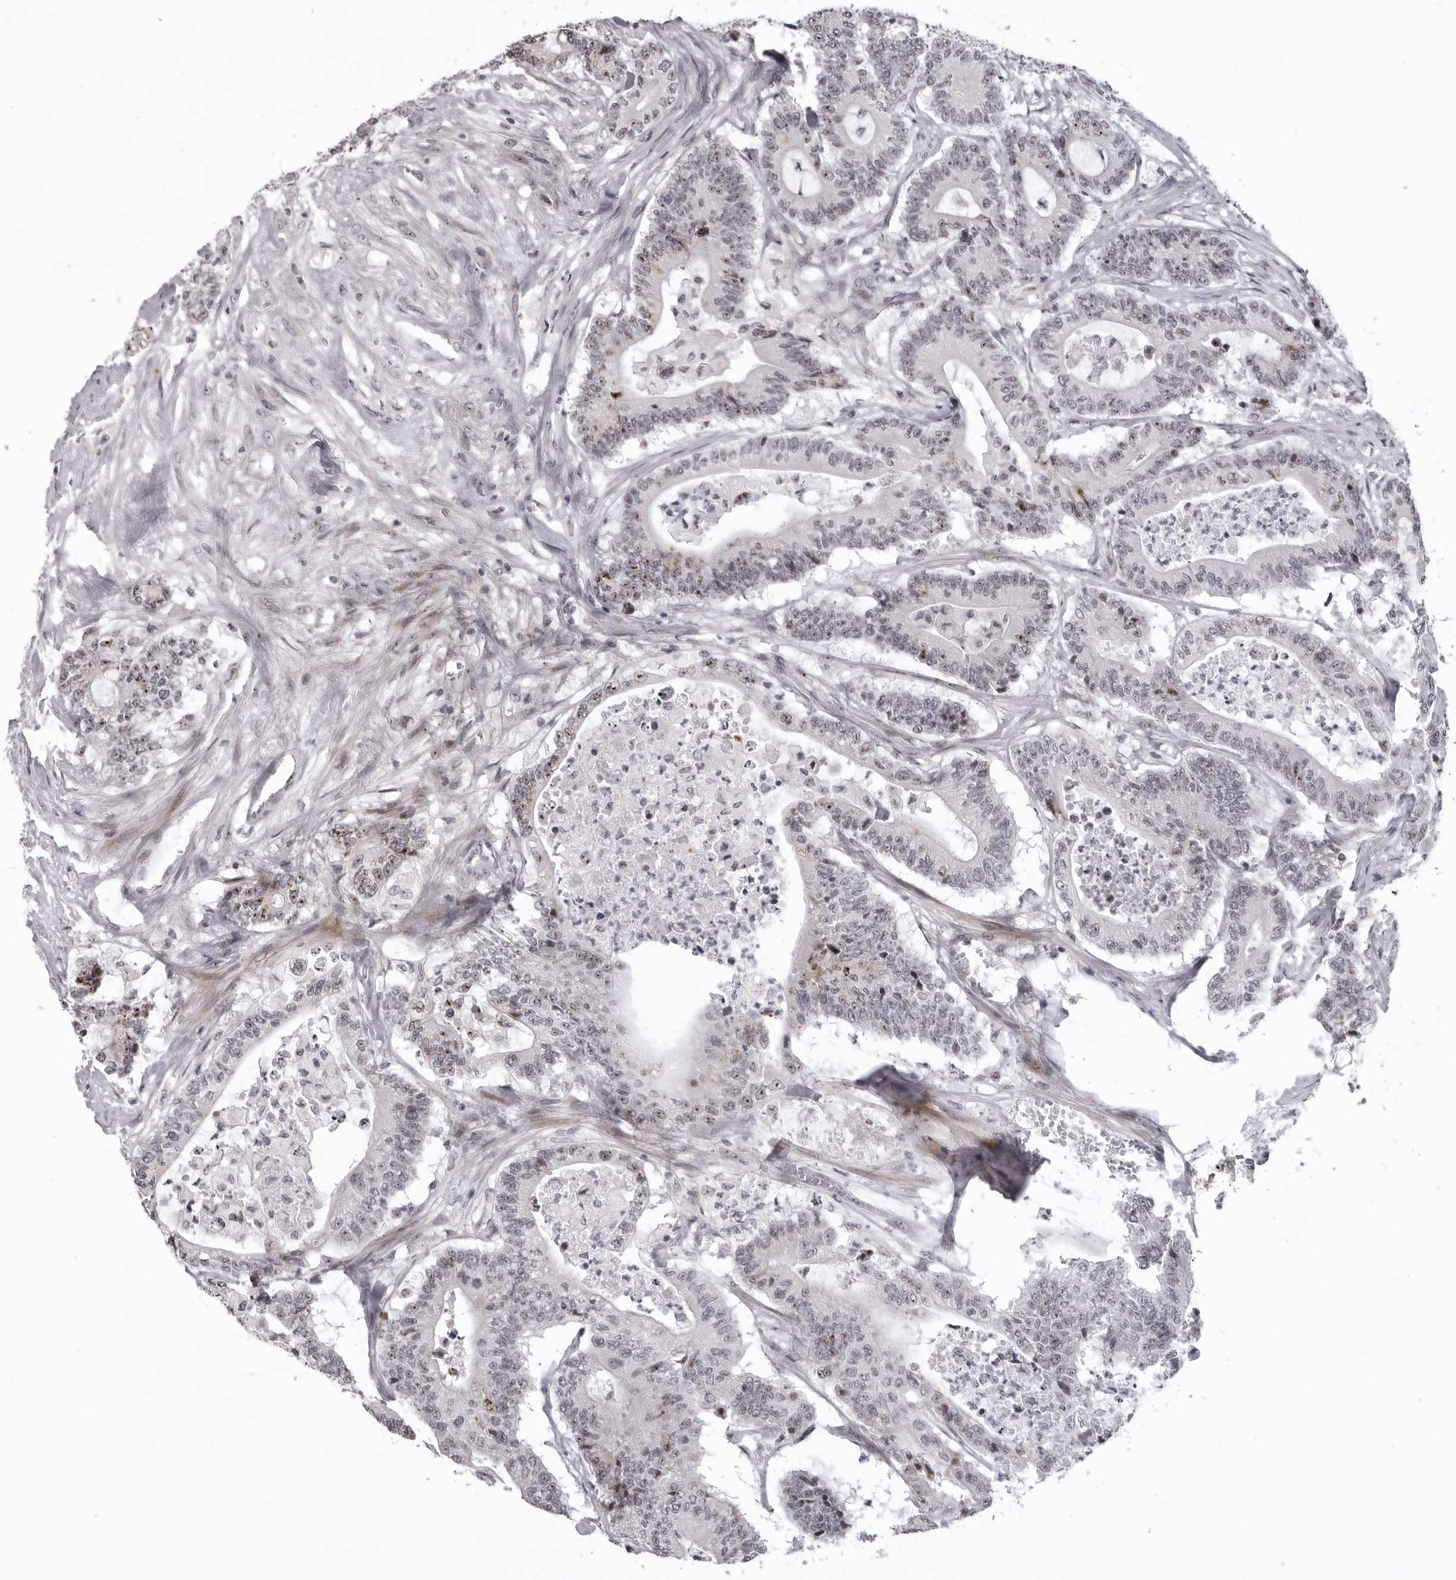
{"staining": {"intensity": "moderate", "quantity": "<25%", "location": "nuclear"}, "tissue": "colorectal cancer", "cell_type": "Tumor cells", "image_type": "cancer", "snomed": [{"axis": "morphology", "description": "Adenocarcinoma, NOS"}, {"axis": "topography", "description": "Colon"}], "caption": "A brown stain shows moderate nuclear positivity of a protein in adenocarcinoma (colorectal) tumor cells.", "gene": "HELZ", "patient": {"sex": "female", "age": 84}}